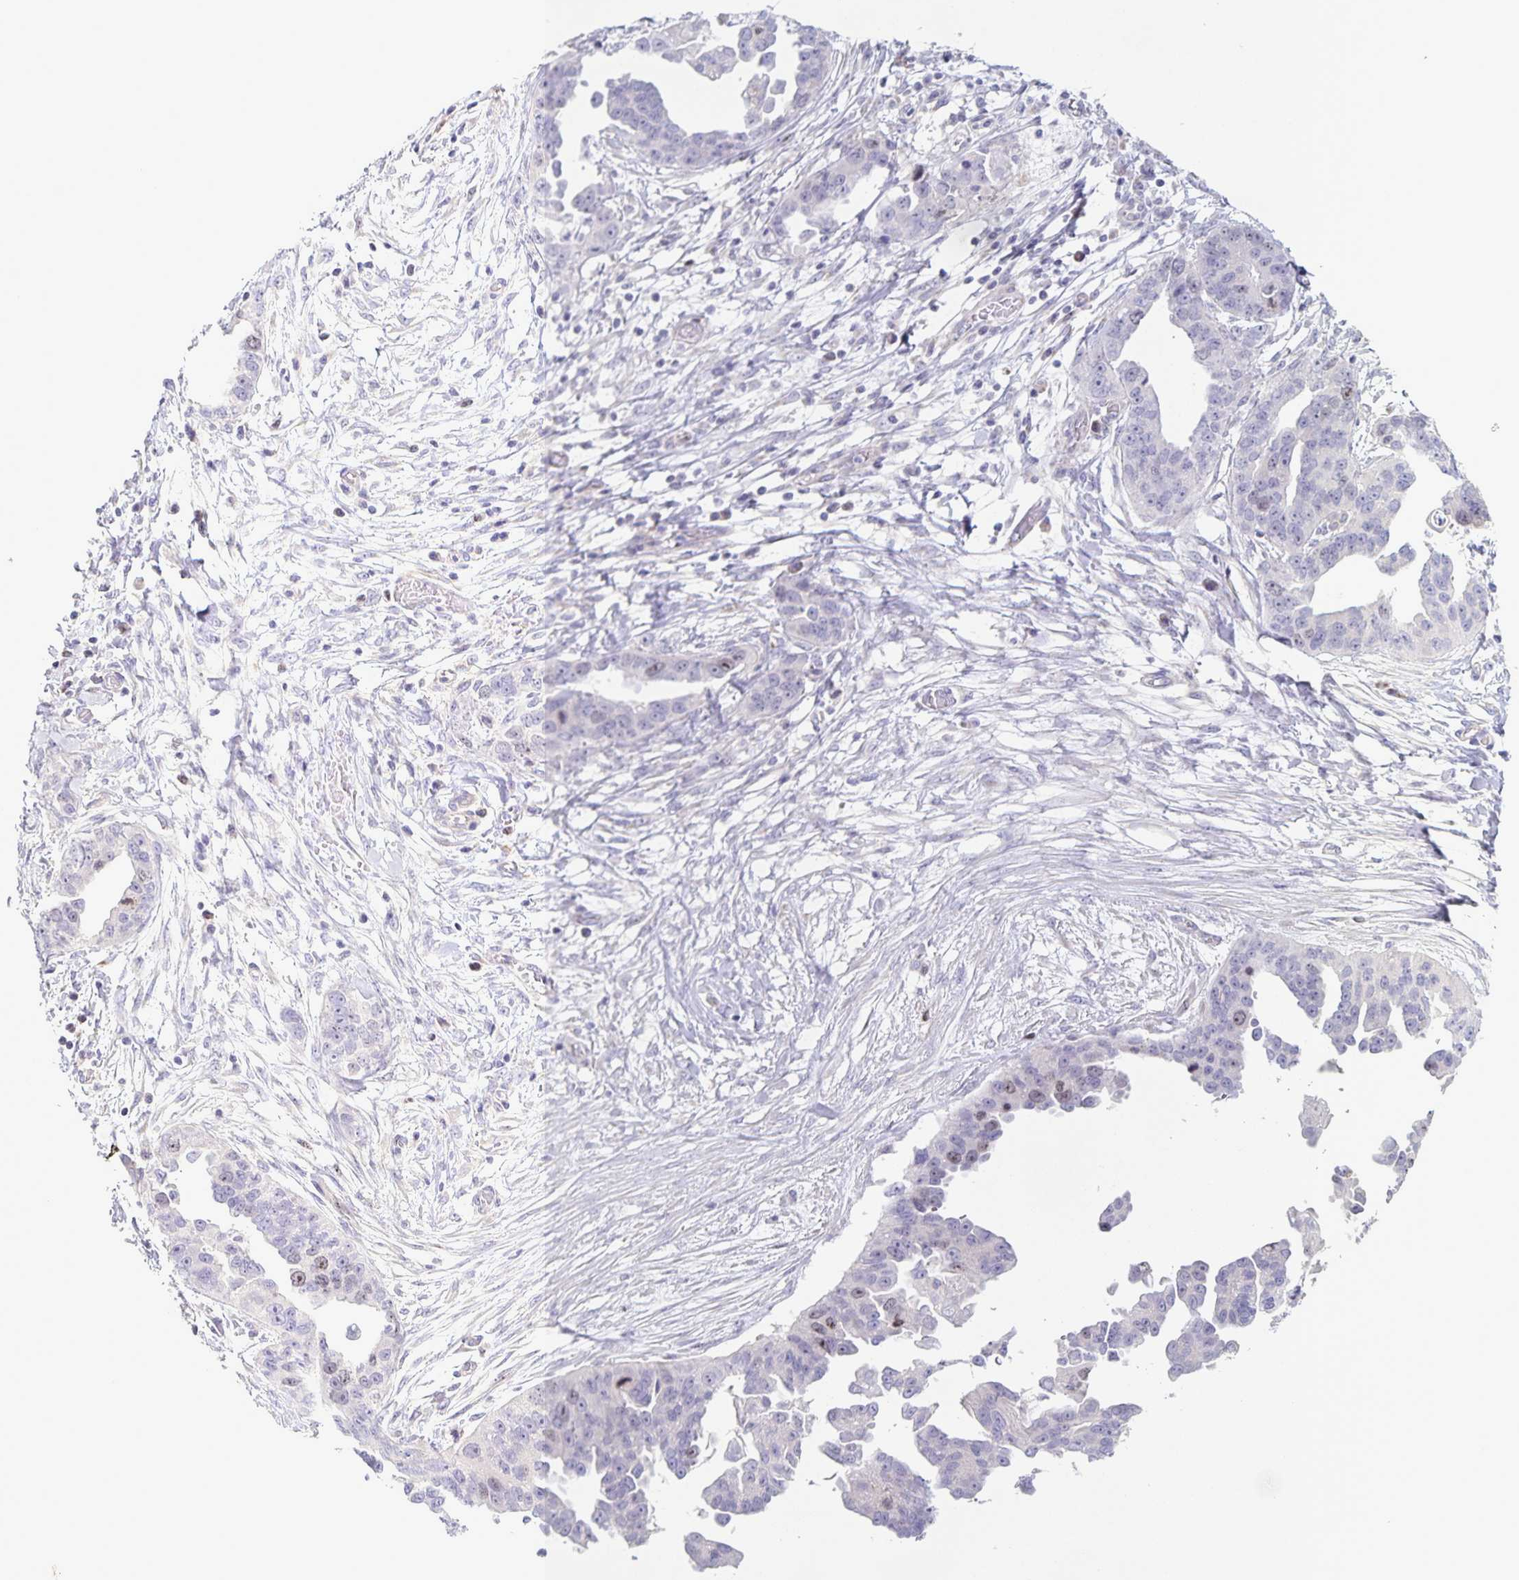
{"staining": {"intensity": "weak", "quantity": "<25%", "location": "nuclear"}, "tissue": "ovarian cancer", "cell_type": "Tumor cells", "image_type": "cancer", "snomed": [{"axis": "morphology", "description": "Cystadenocarcinoma, serous, NOS"}, {"axis": "topography", "description": "Ovary"}], "caption": "There is no significant expression in tumor cells of ovarian serous cystadenocarcinoma.", "gene": "CENPH", "patient": {"sex": "female", "age": 75}}